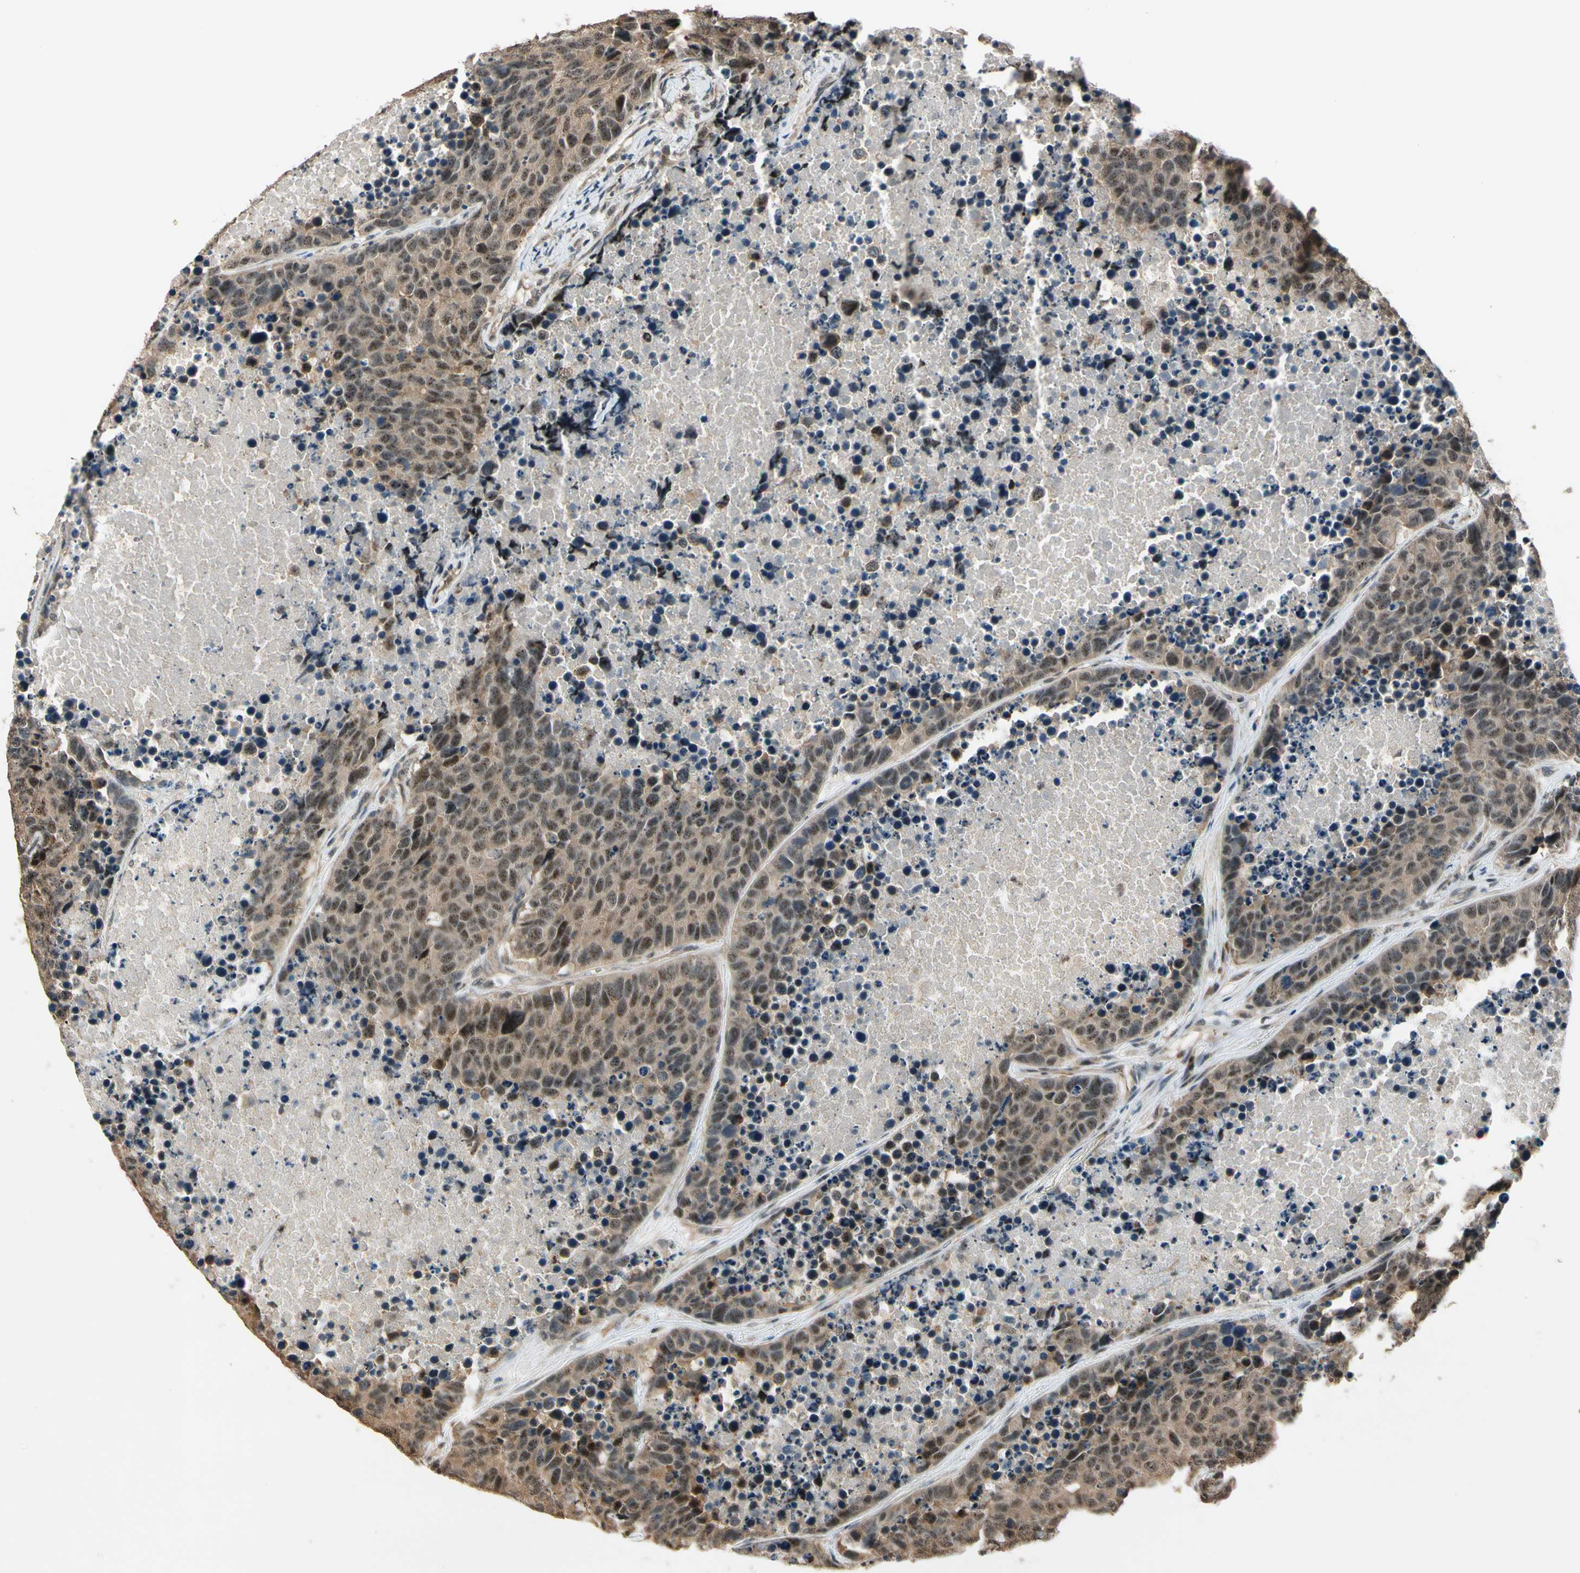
{"staining": {"intensity": "moderate", "quantity": "25%-75%", "location": "cytoplasmic/membranous,nuclear"}, "tissue": "carcinoid", "cell_type": "Tumor cells", "image_type": "cancer", "snomed": [{"axis": "morphology", "description": "Carcinoid, malignant, NOS"}, {"axis": "topography", "description": "Lung"}], "caption": "This micrograph demonstrates IHC staining of carcinoid, with medium moderate cytoplasmic/membranous and nuclear positivity in approximately 25%-75% of tumor cells.", "gene": "MCPH1", "patient": {"sex": "male", "age": 60}}